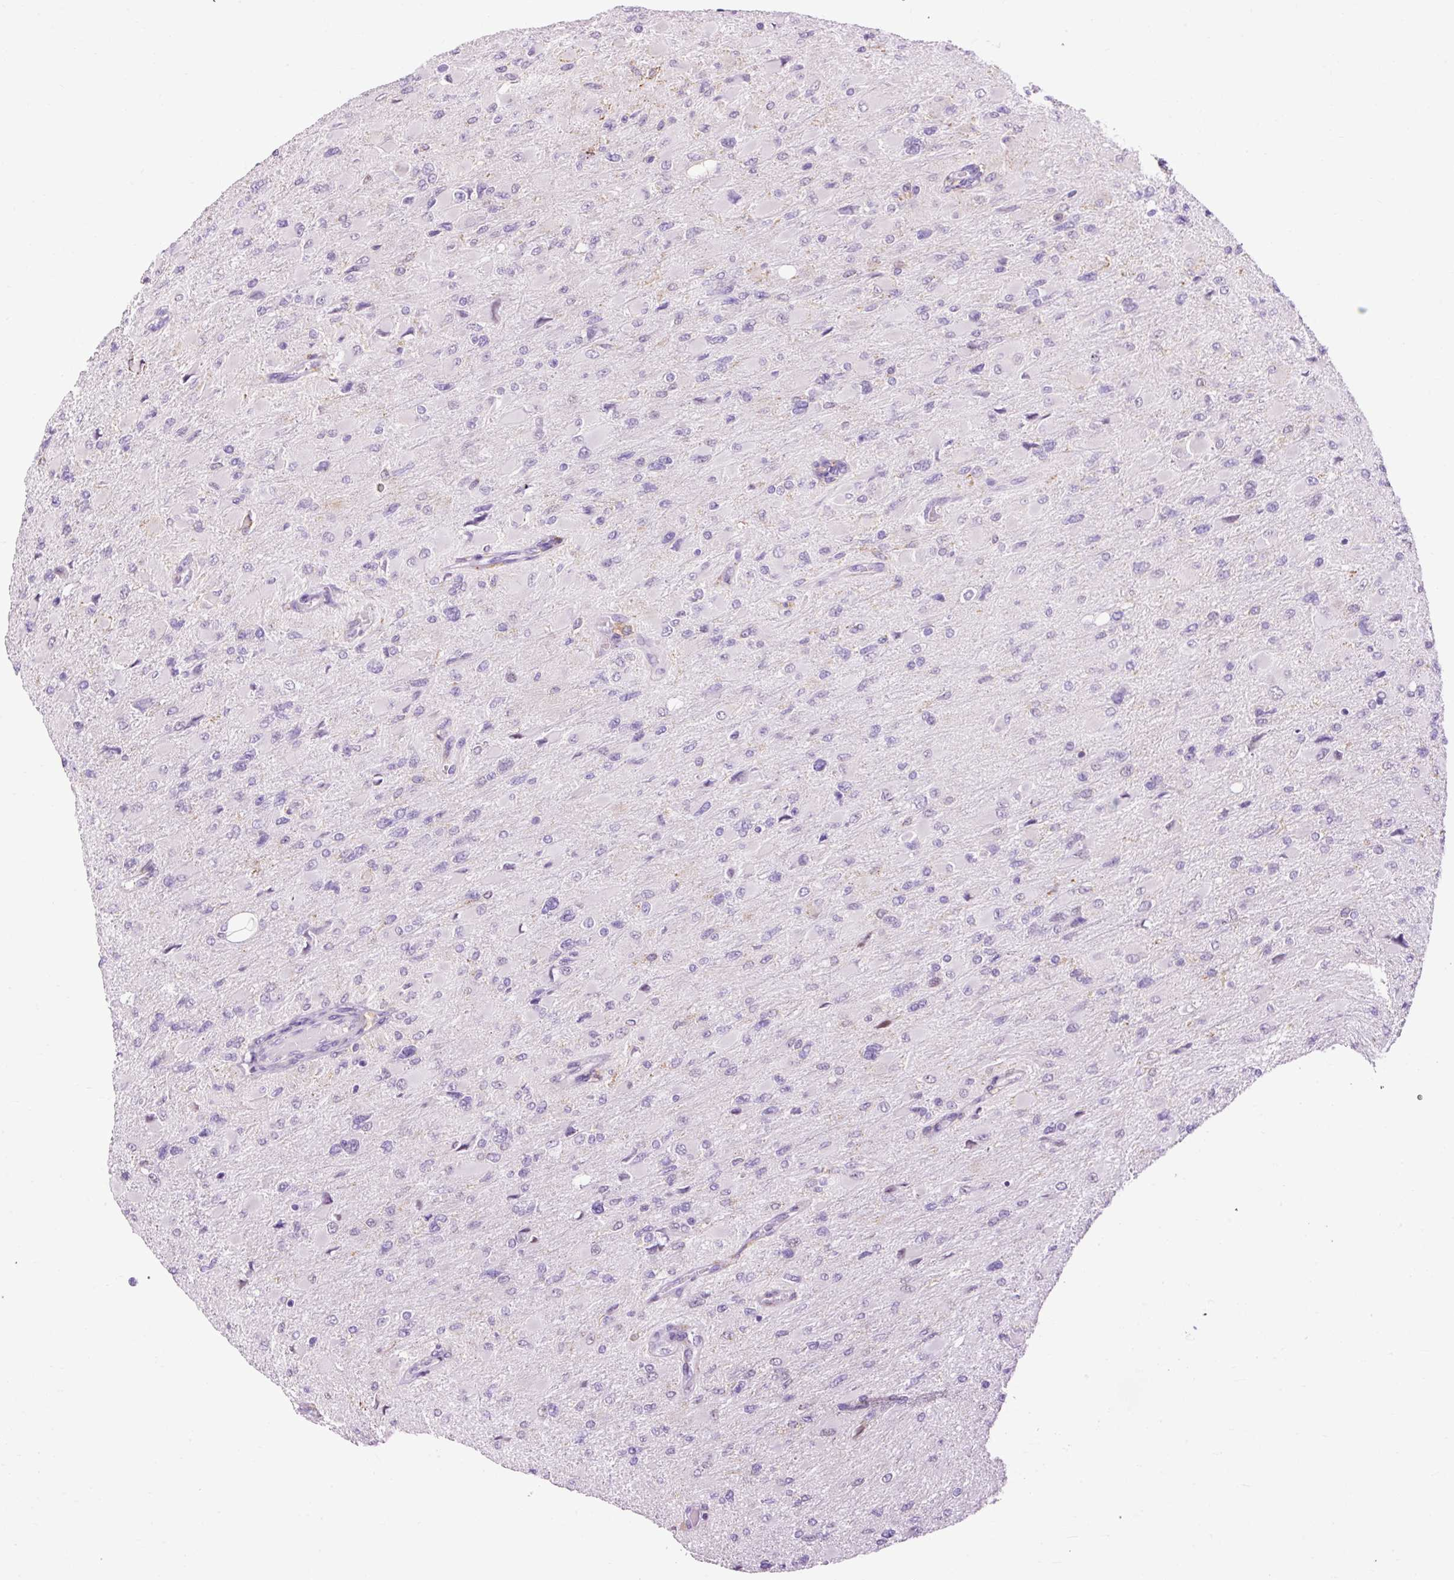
{"staining": {"intensity": "negative", "quantity": "none", "location": "none"}, "tissue": "glioma", "cell_type": "Tumor cells", "image_type": "cancer", "snomed": [{"axis": "morphology", "description": "Glioma, malignant, High grade"}, {"axis": "topography", "description": "Cerebral cortex"}], "caption": "A photomicrograph of malignant glioma (high-grade) stained for a protein shows no brown staining in tumor cells.", "gene": "LY86", "patient": {"sex": "female", "age": 36}}